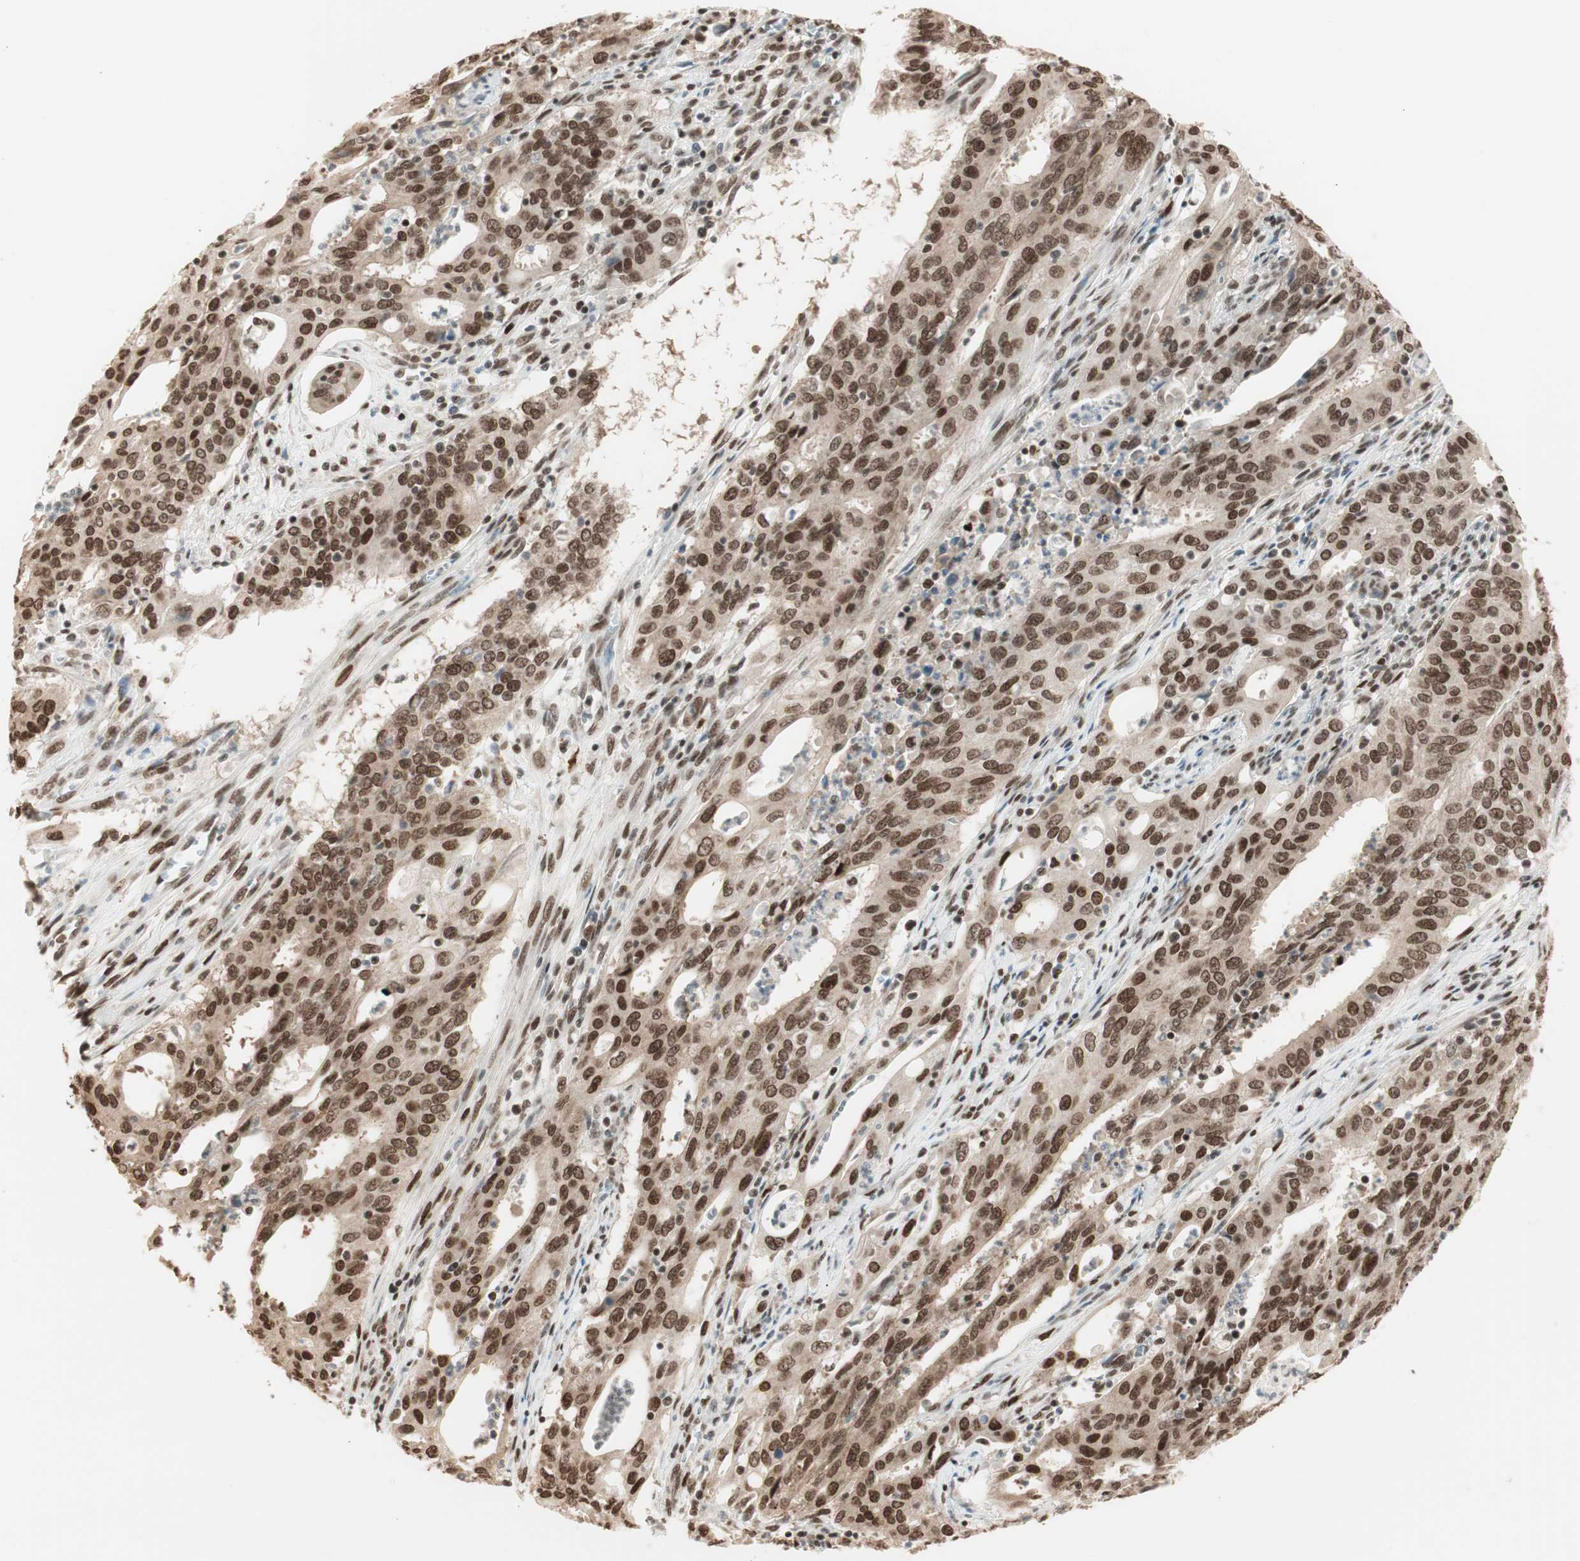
{"staining": {"intensity": "strong", "quantity": ">75%", "location": "nuclear"}, "tissue": "cervical cancer", "cell_type": "Tumor cells", "image_type": "cancer", "snomed": [{"axis": "morphology", "description": "Adenocarcinoma, NOS"}, {"axis": "topography", "description": "Cervix"}], "caption": "Protein expression analysis of cervical adenocarcinoma reveals strong nuclear staining in approximately >75% of tumor cells.", "gene": "SMARCE1", "patient": {"sex": "female", "age": 44}}